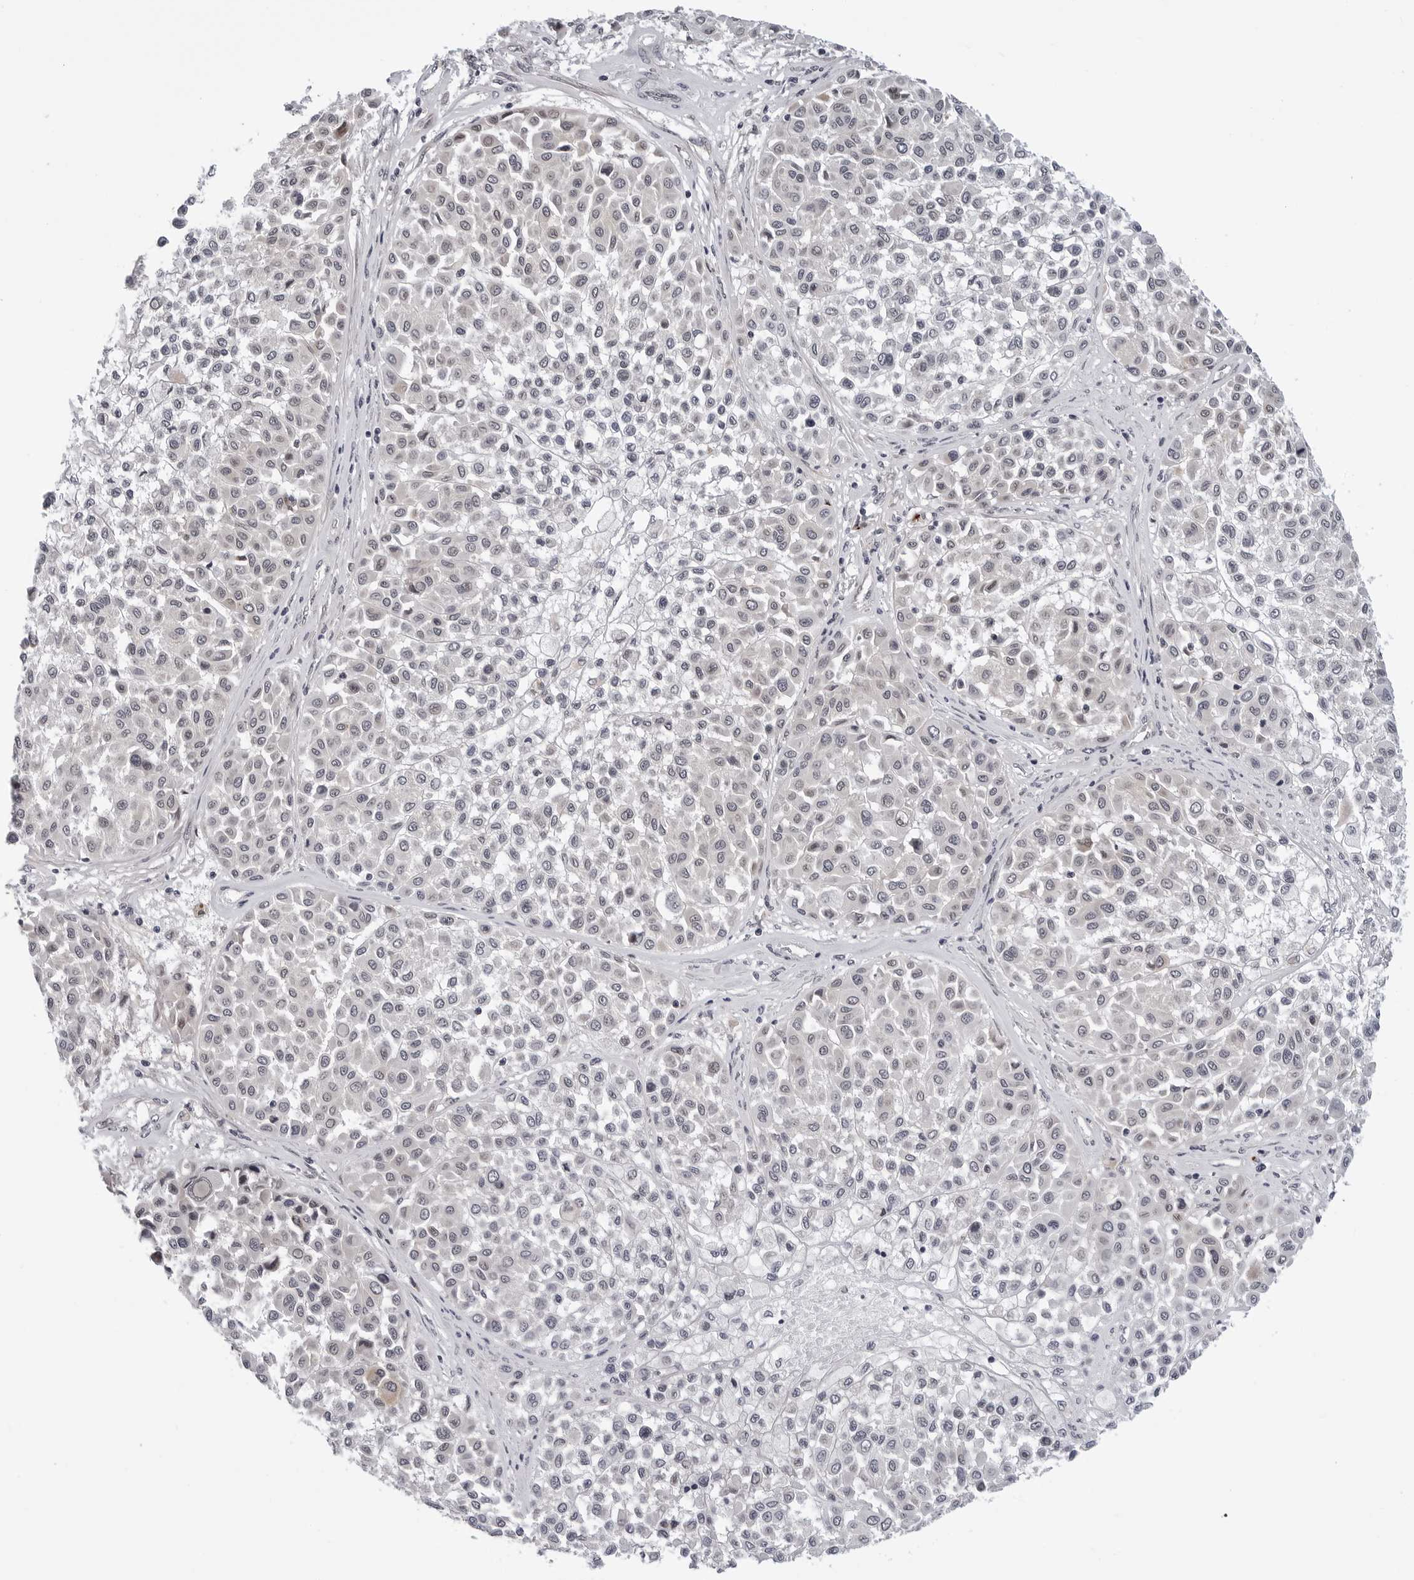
{"staining": {"intensity": "negative", "quantity": "none", "location": "none"}, "tissue": "melanoma", "cell_type": "Tumor cells", "image_type": "cancer", "snomed": [{"axis": "morphology", "description": "Malignant melanoma, Metastatic site"}, {"axis": "topography", "description": "Soft tissue"}], "caption": "Histopathology image shows no protein staining in tumor cells of malignant melanoma (metastatic site) tissue.", "gene": "KIAA1614", "patient": {"sex": "male", "age": 41}}